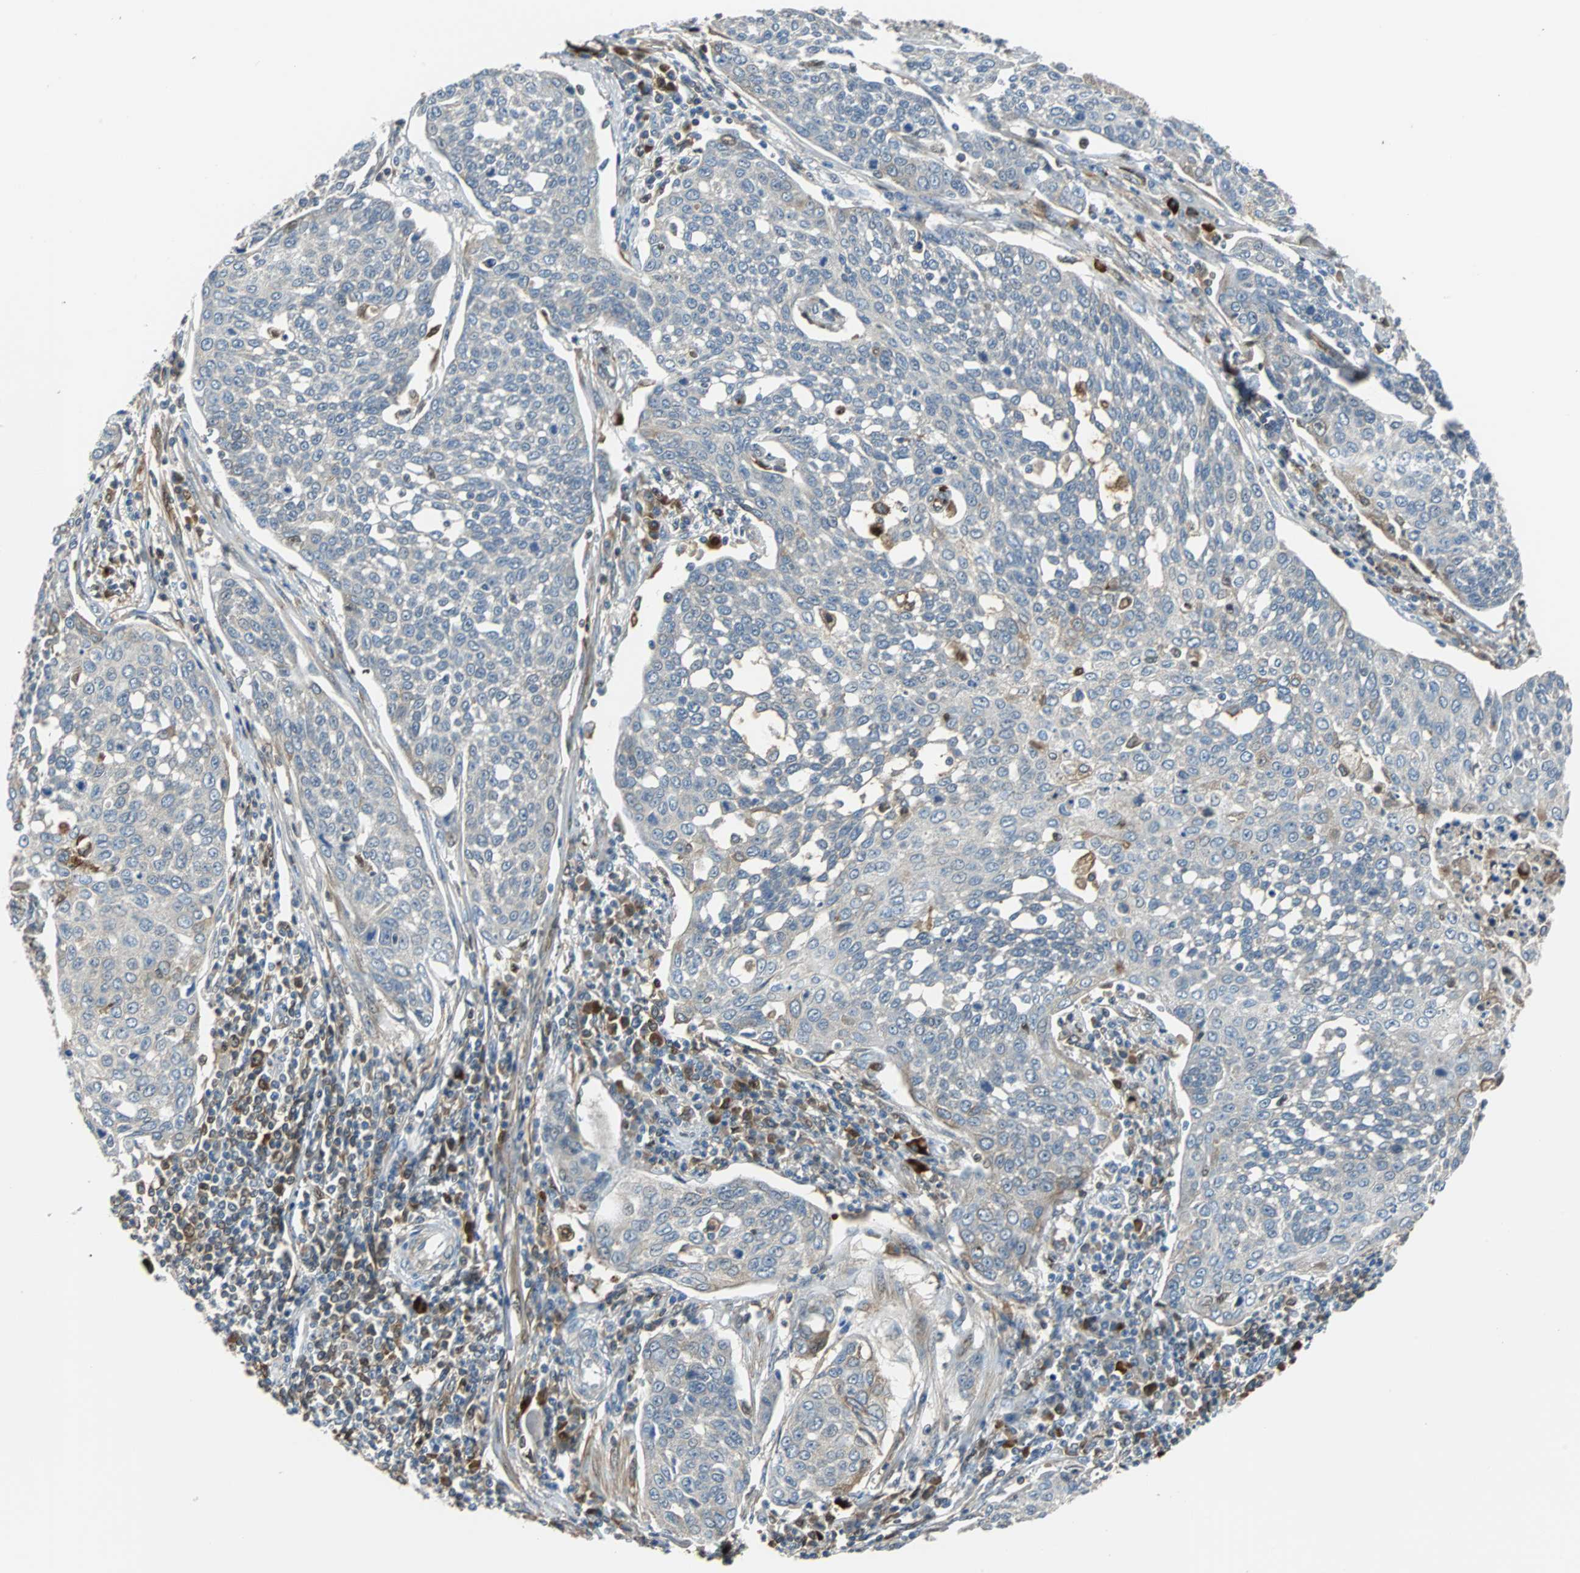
{"staining": {"intensity": "weak", "quantity": "<25%", "location": "cytoplasmic/membranous"}, "tissue": "cervical cancer", "cell_type": "Tumor cells", "image_type": "cancer", "snomed": [{"axis": "morphology", "description": "Squamous cell carcinoma, NOS"}, {"axis": "topography", "description": "Cervix"}], "caption": "Protein analysis of squamous cell carcinoma (cervical) reveals no significant expression in tumor cells.", "gene": "FHL2", "patient": {"sex": "female", "age": 34}}